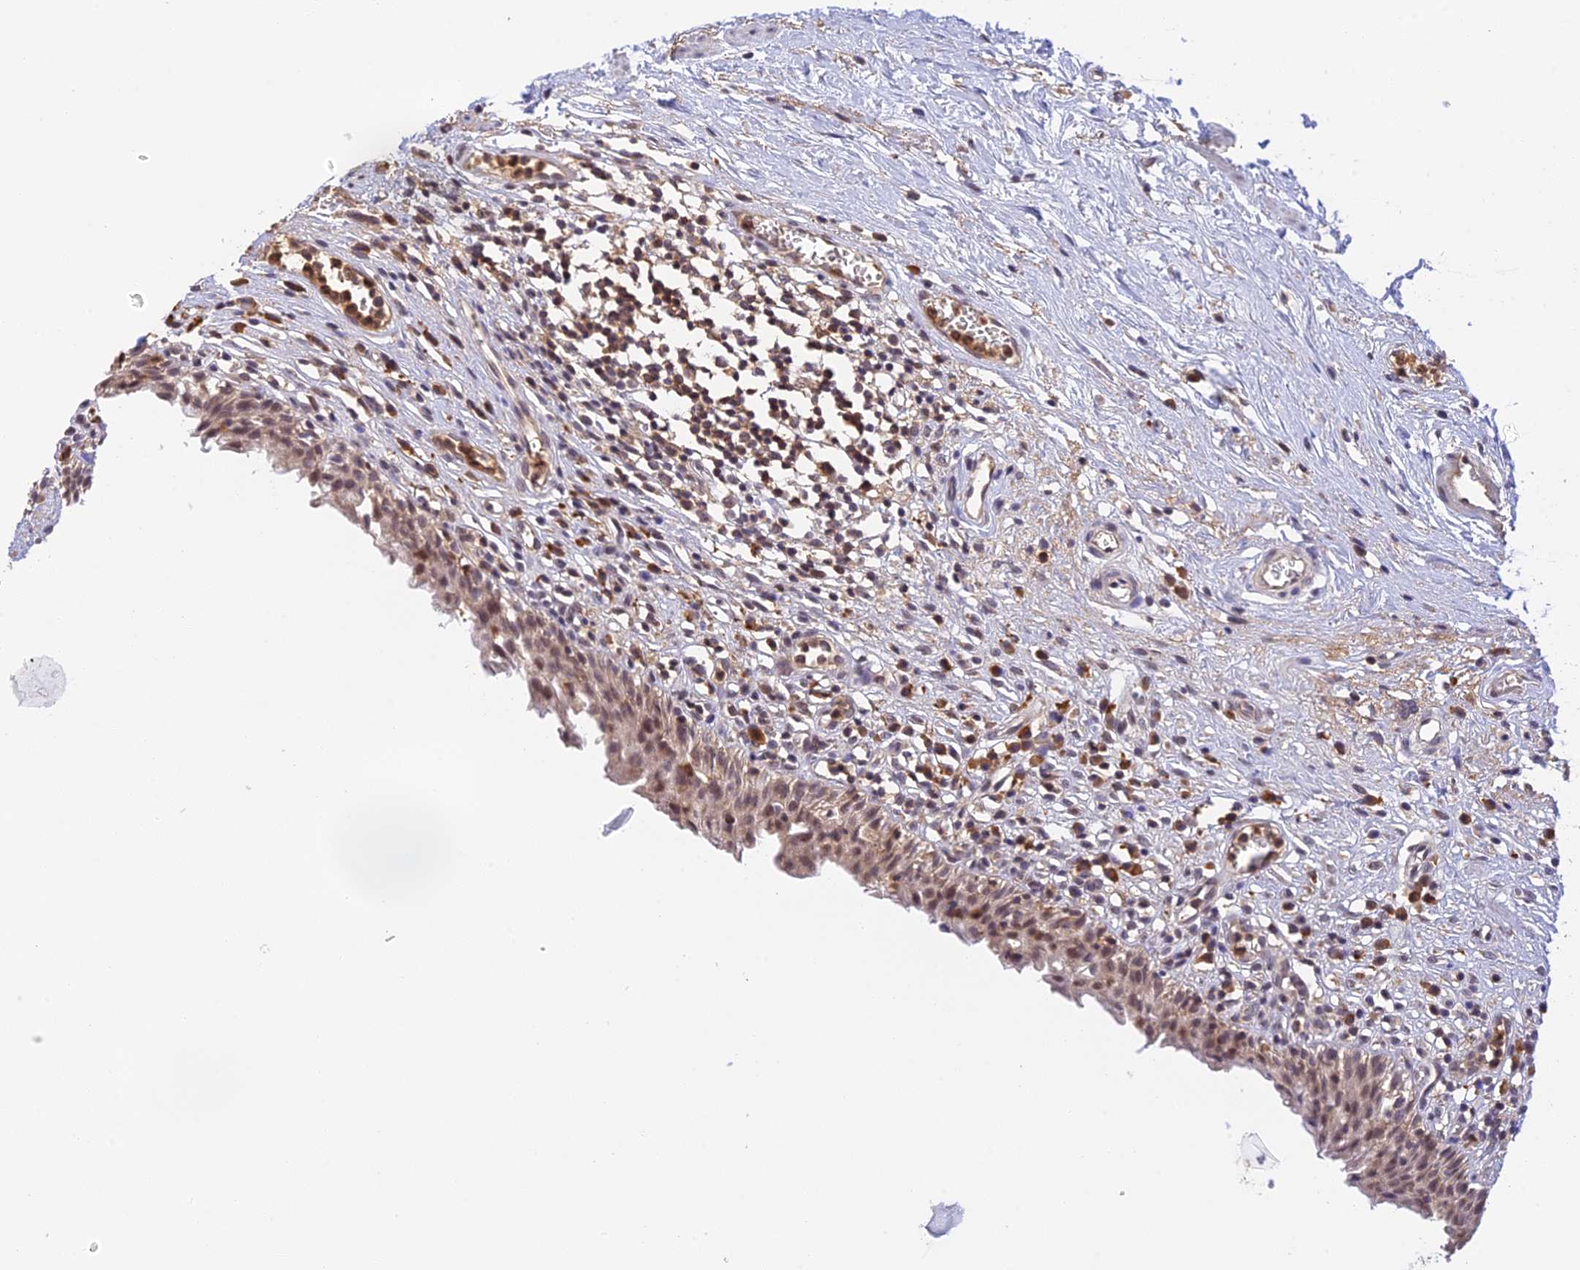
{"staining": {"intensity": "weak", "quantity": ">75%", "location": "nuclear"}, "tissue": "urinary bladder", "cell_type": "Urothelial cells", "image_type": "normal", "snomed": [{"axis": "morphology", "description": "Normal tissue, NOS"}, {"axis": "morphology", "description": "Inflammation, NOS"}, {"axis": "topography", "description": "Urinary bladder"}], "caption": "An IHC micrograph of normal tissue is shown. Protein staining in brown labels weak nuclear positivity in urinary bladder within urothelial cells. (DAB IHC with brightfield microscopy, high magnification).", "gene": "PEX16", "patient": {"sex": "male", "age": 63}}